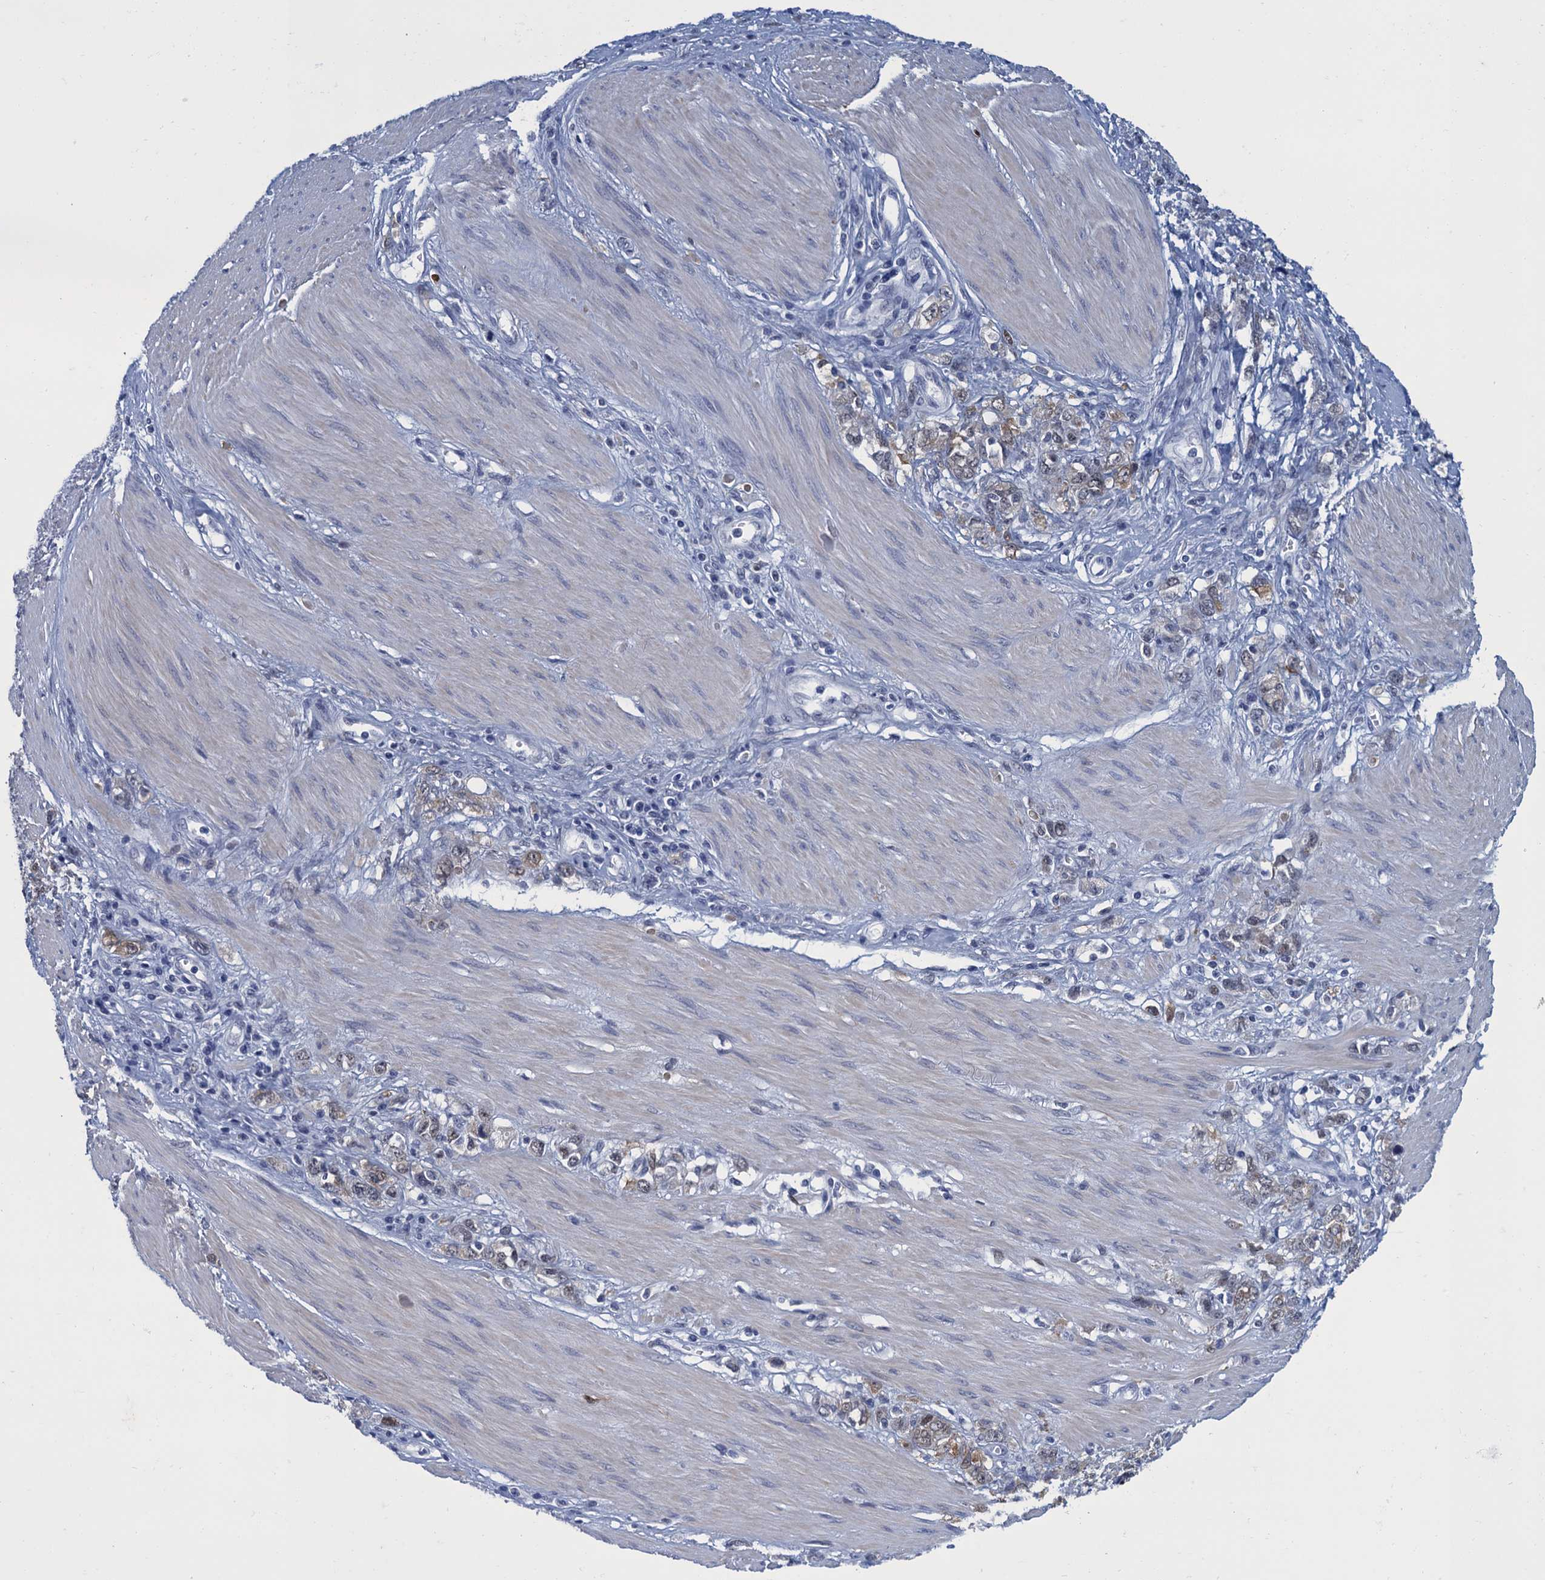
{"staining": {"intensity": "moderate", "quantity": "<25%", "location": "cytoplasmic/membranous"}, "tissue": "stomach cancer", "cell_type": "Tumor cells", "image_type": "cancer", "snomed": [{"axis": "morphology", "description": "Adenocarcinoma, NOS"}, {"axis": "topography", "description": "Stomach"}], "caption": "A high-resolution histopathology image shows immunohistochemistry (IHC) staining of stomach adenocarcinoma, which exhibits moderate cytoplasmic/membranous staining in about <25% of tumor cells. (Stains: DAB in brown, nuclei in blue, Microscopy: brightfield microscopy at high magnification).", "gene": "GINS3", "patient": {"sex": "female", "age": 76}}